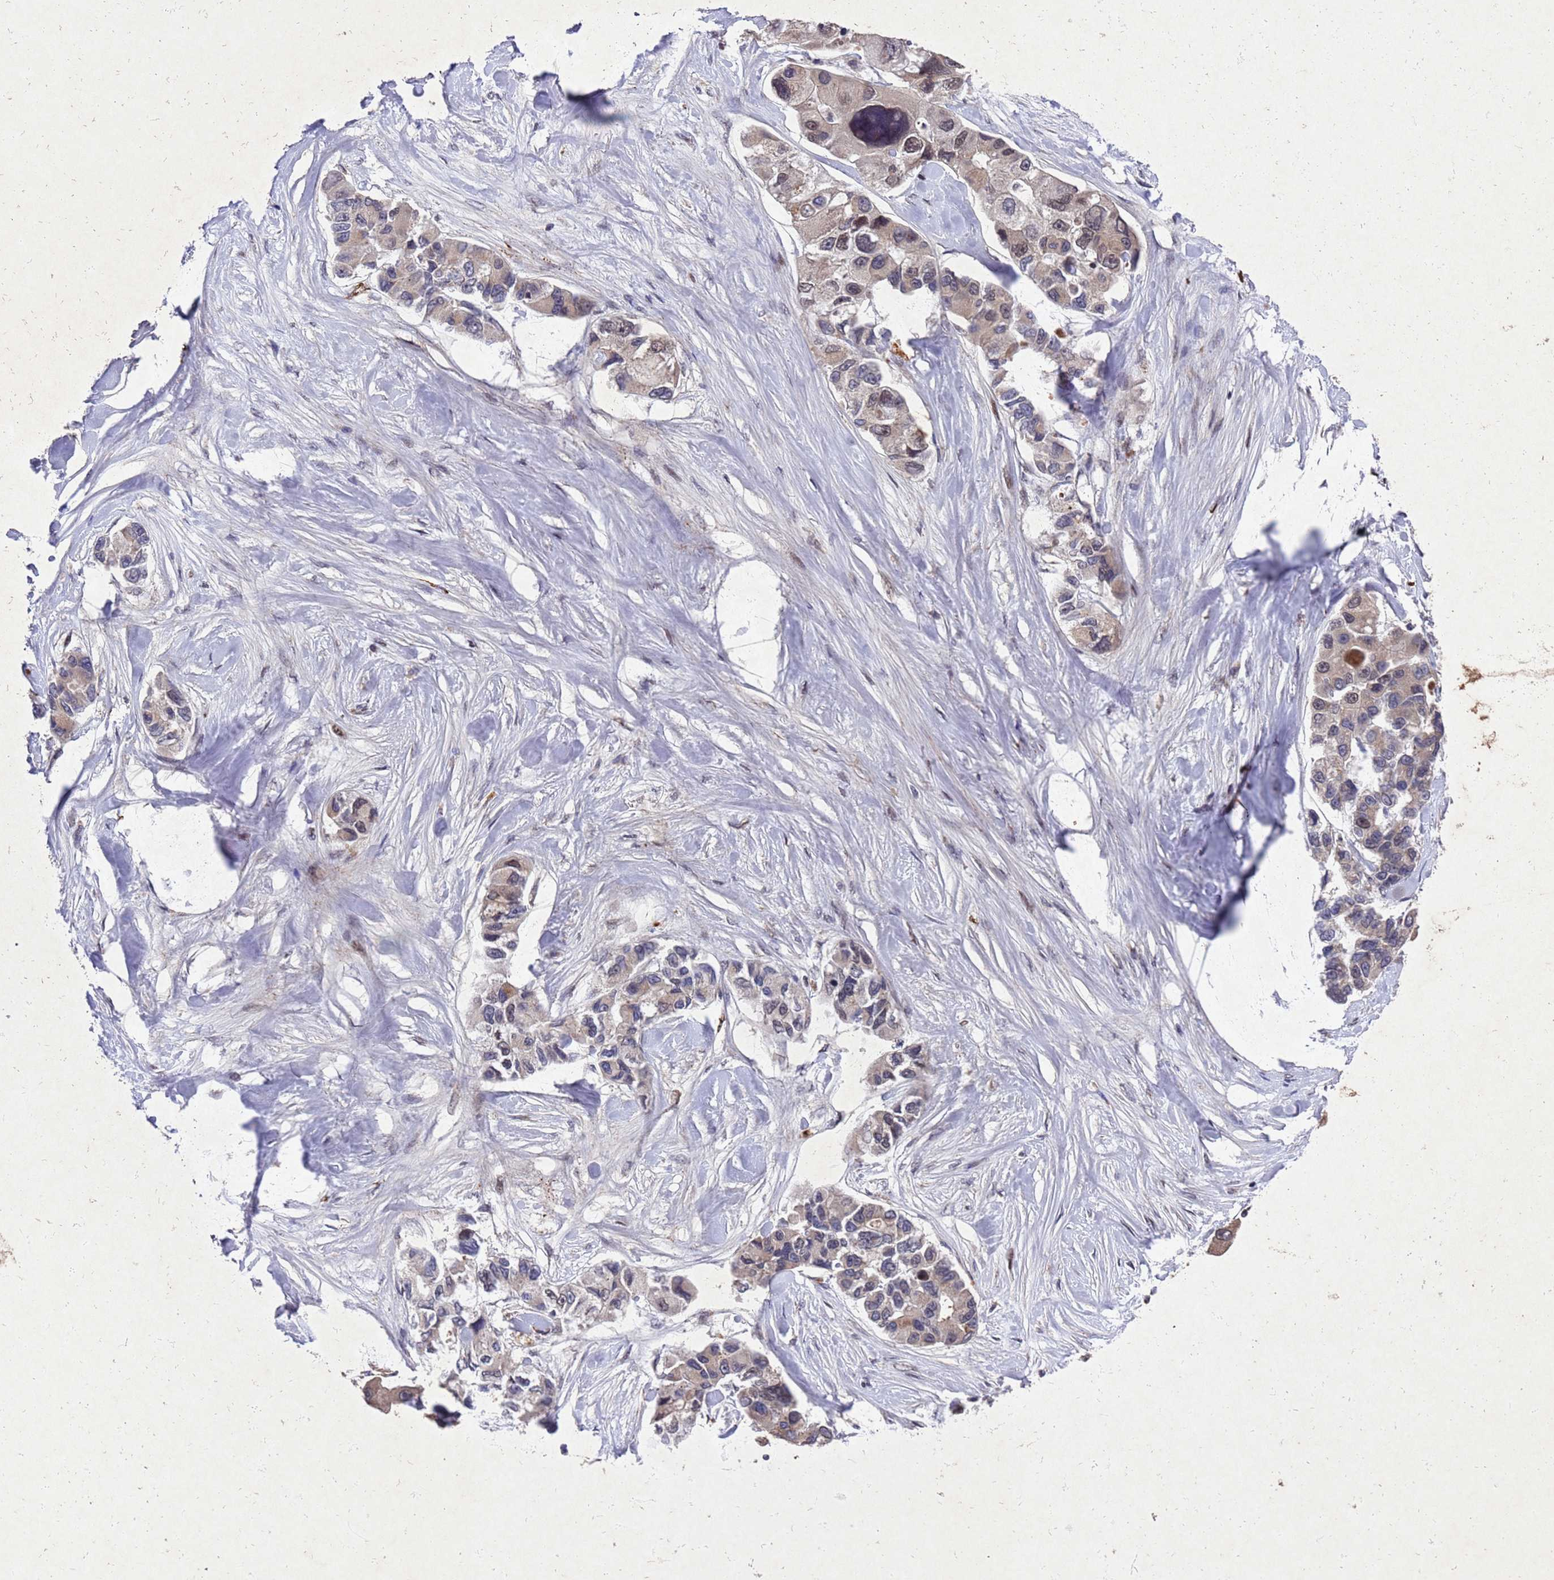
{"staining": {"intensity": "moderate", "quantity": "<25%", "location": "cytoplasmic/membranous,nuclear"}, "tissue": "lung cancer", "cell_type": "Tumor cells", "image_type": "cancer", "snomed": [{"axis": "morphology", "description": "Adenocarcinoma, NOS"}, {"axis": "topography", "description": "Lung"}], "caption": "Immunohistochemistry (IHC) (DAB) staining of lung cancer (adenocarcinoma) demonstrates moderate cytoplasmic/membranous and nuclear protein expression in about <25% of tumor cells.", "gene": "TBK1", "patient": {"sex": "female", "age": 54}}